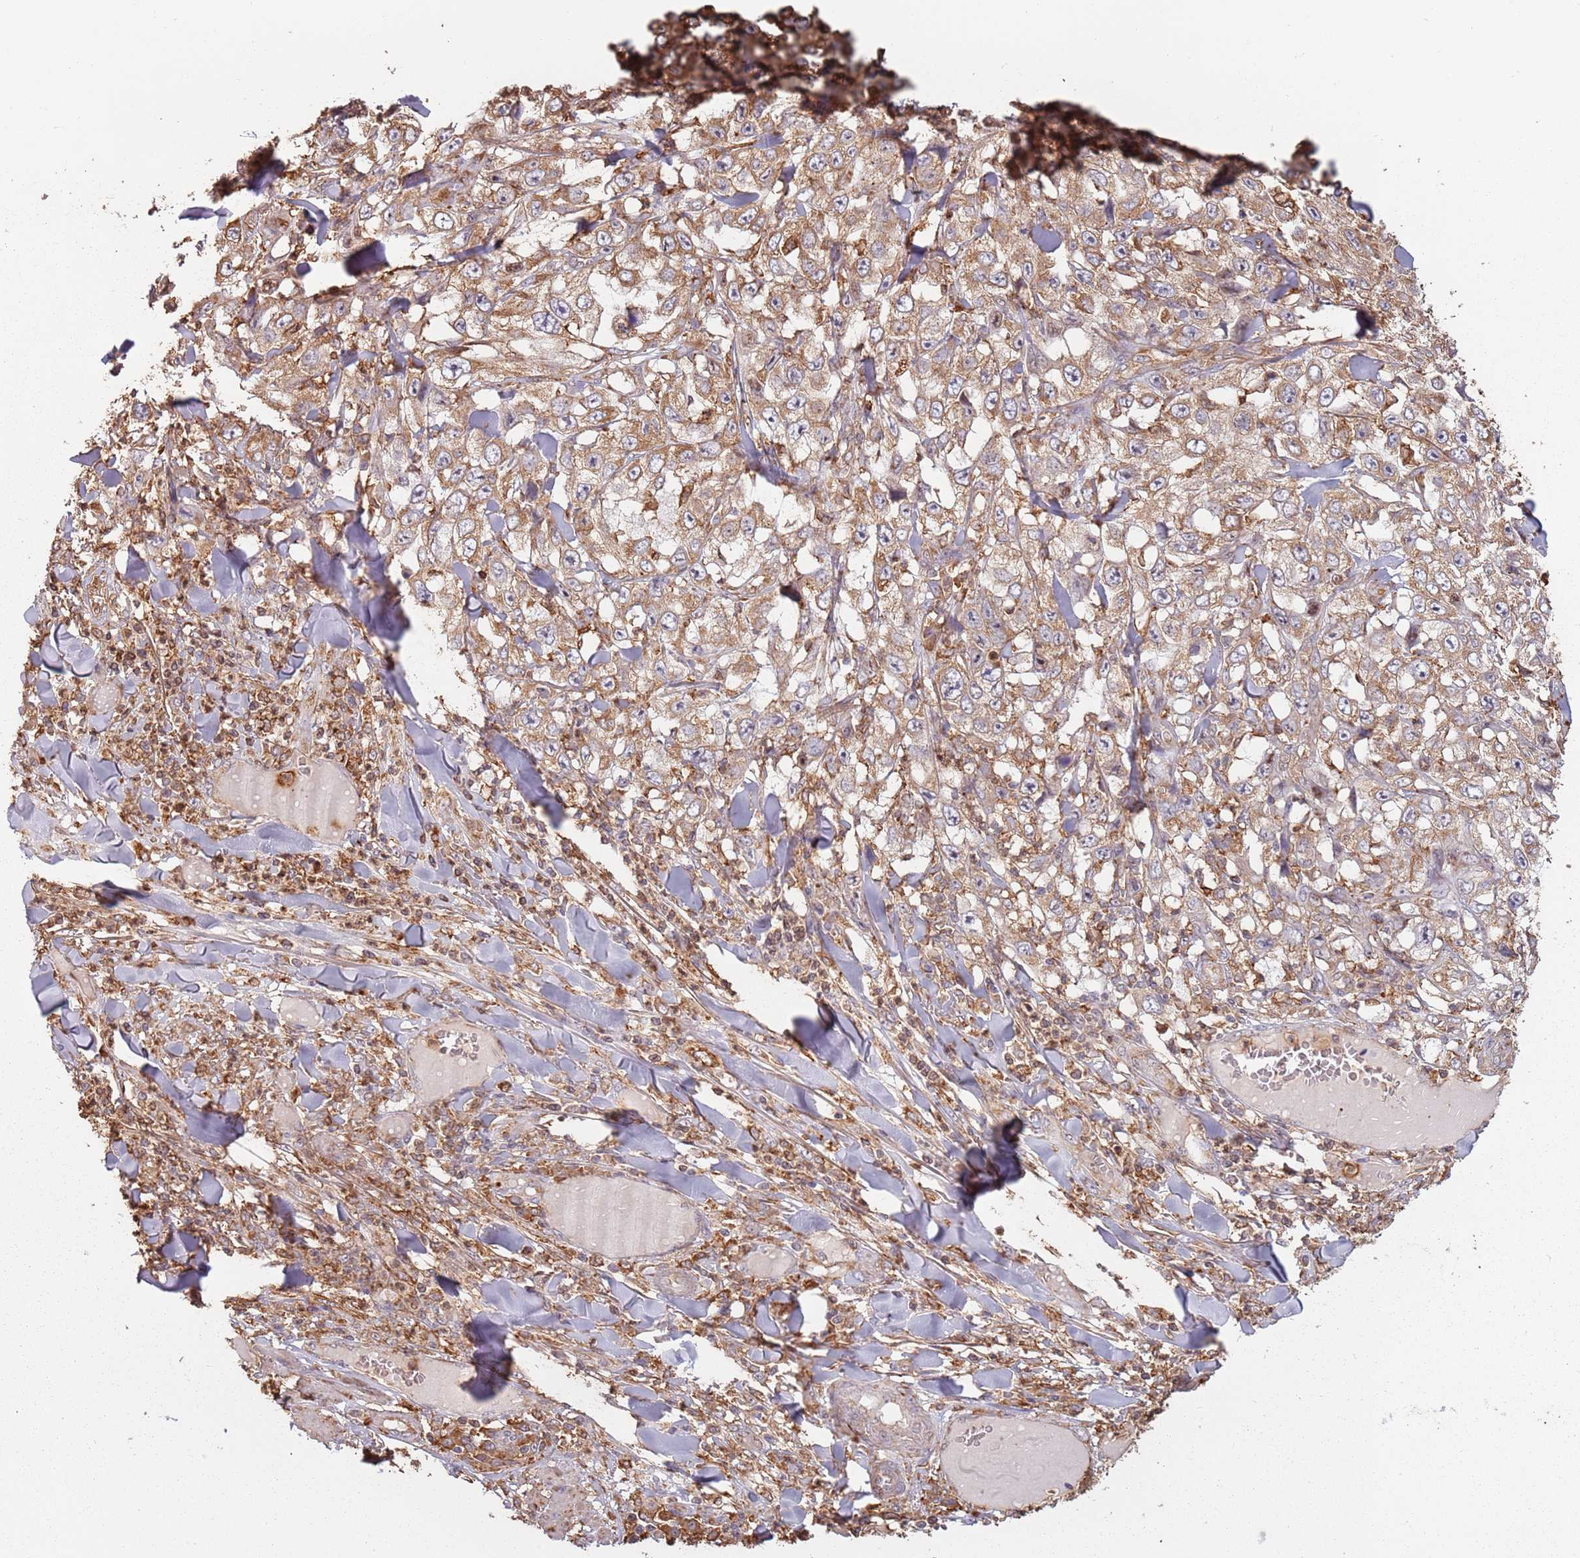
{"staining": {"intensity": "weak", "quantity": "25%-75%", "location": "cytoplasmic/membranous"}, "tissue": "skin cancer", "cell_type": "Tumor cells", "image_type": "cancer", "snomed": [{"axis": "morphology", "description": "Squamous cell carcinoma, NOS"}, {"axis": "topography", "description": "Skin"}], "caption": "IHC staining of squamous cell carcinoma (skin), which displays low levels of weak cytoplasmic/membranous expression in approximately 25%-75% of tumor cells indicating weak cytoplasmic/membranous protein staining. The staining was performed using DAB (3,3'-diaminobenzidine) (brown) for protein detection and nuclei were counterstained in hematoxylin (blue).", "gene": "ATOSB", "patient": {"sex": "male", "age": 82}}